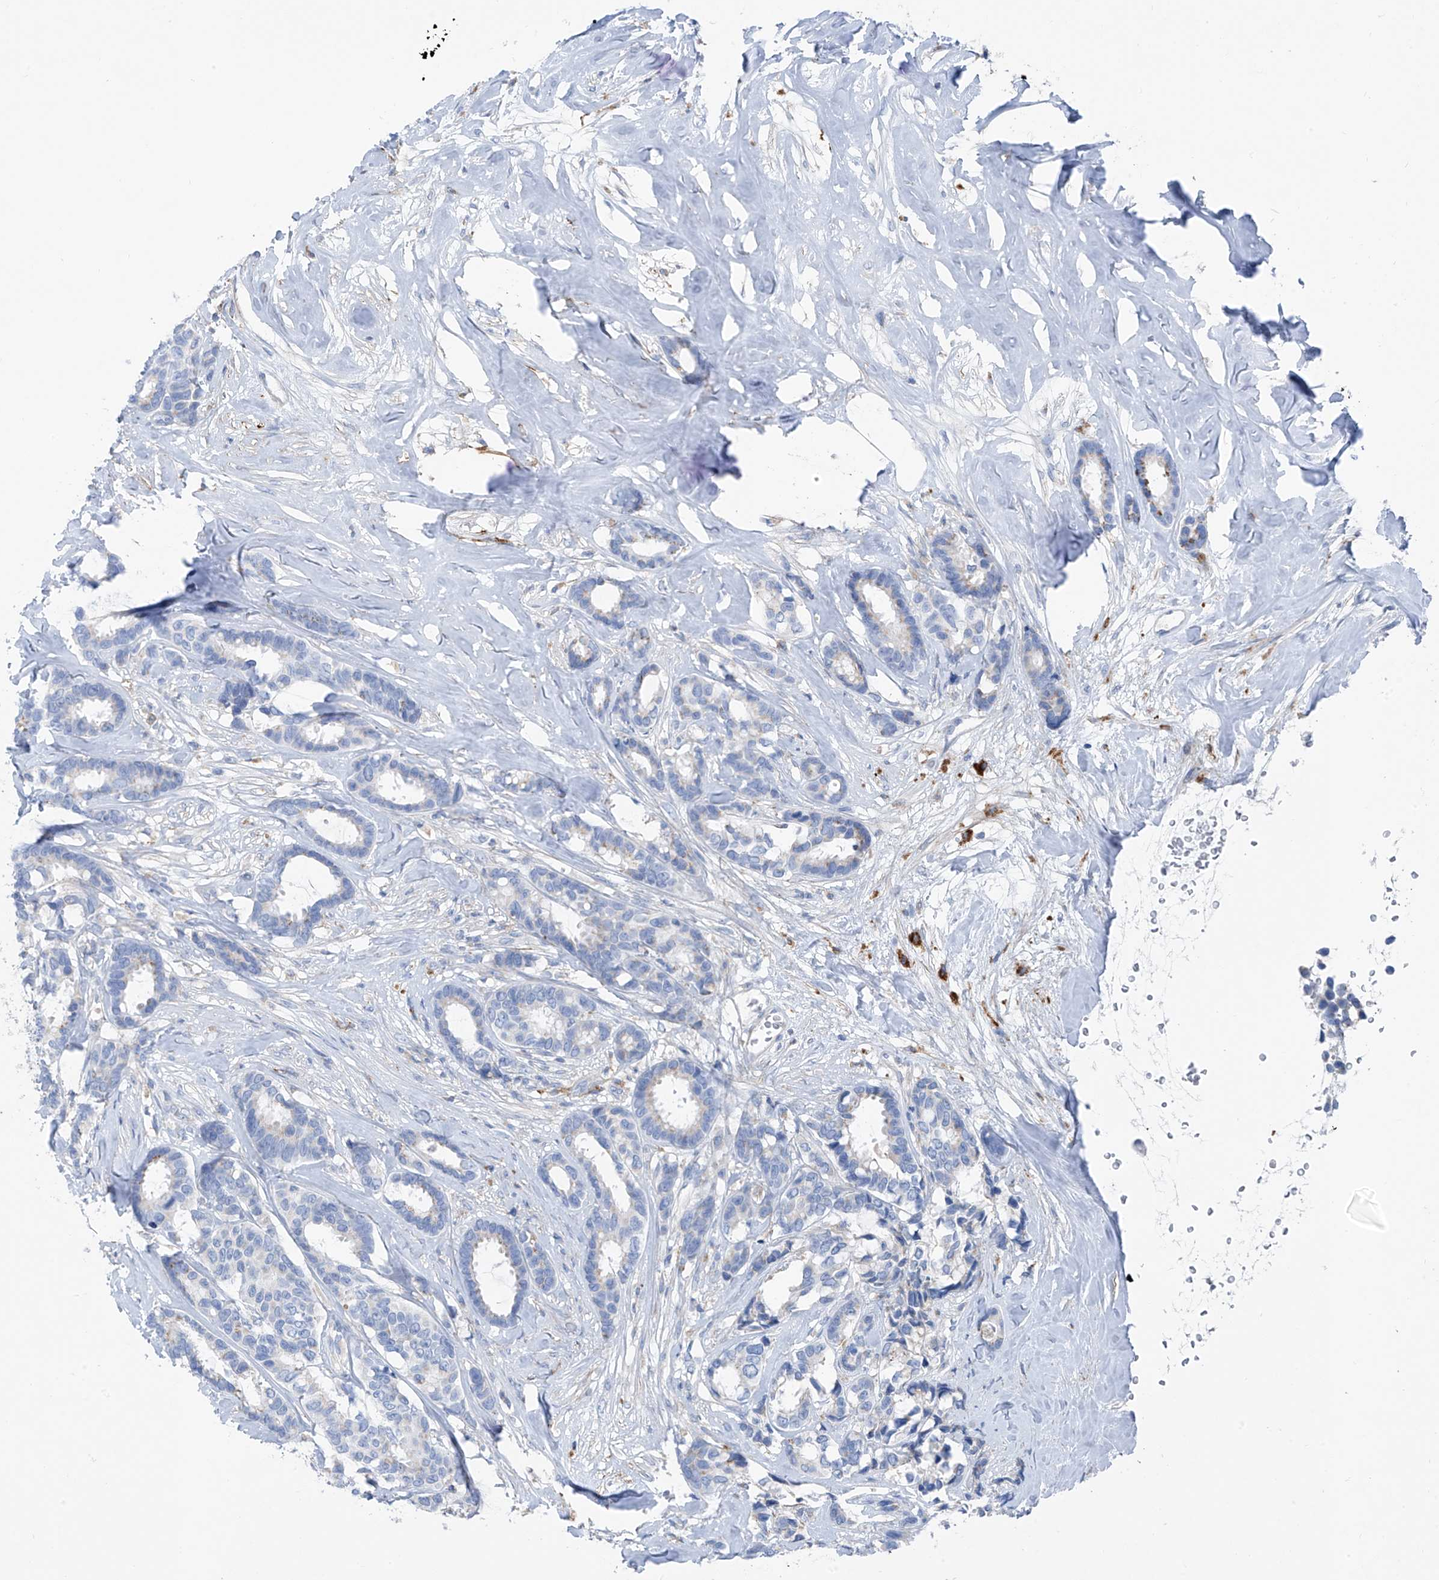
{"staining": {"intensity": "negative", "quantity": "none", "location": "none"}, "tissue": "breast cancer", "cell_type": "Tumor cells", "image_type": "cancer", "snomed": [{"axis": "morphology", "description": "Duct carcinoma"}, {"axis": "topography", "description": "Breast"}], "caption": "Tumor cells are negative for brown protein staining in intraductal carcinoma (breast).", "gene": "GLMP", "patient": {"sex": "female", "age": 87}}